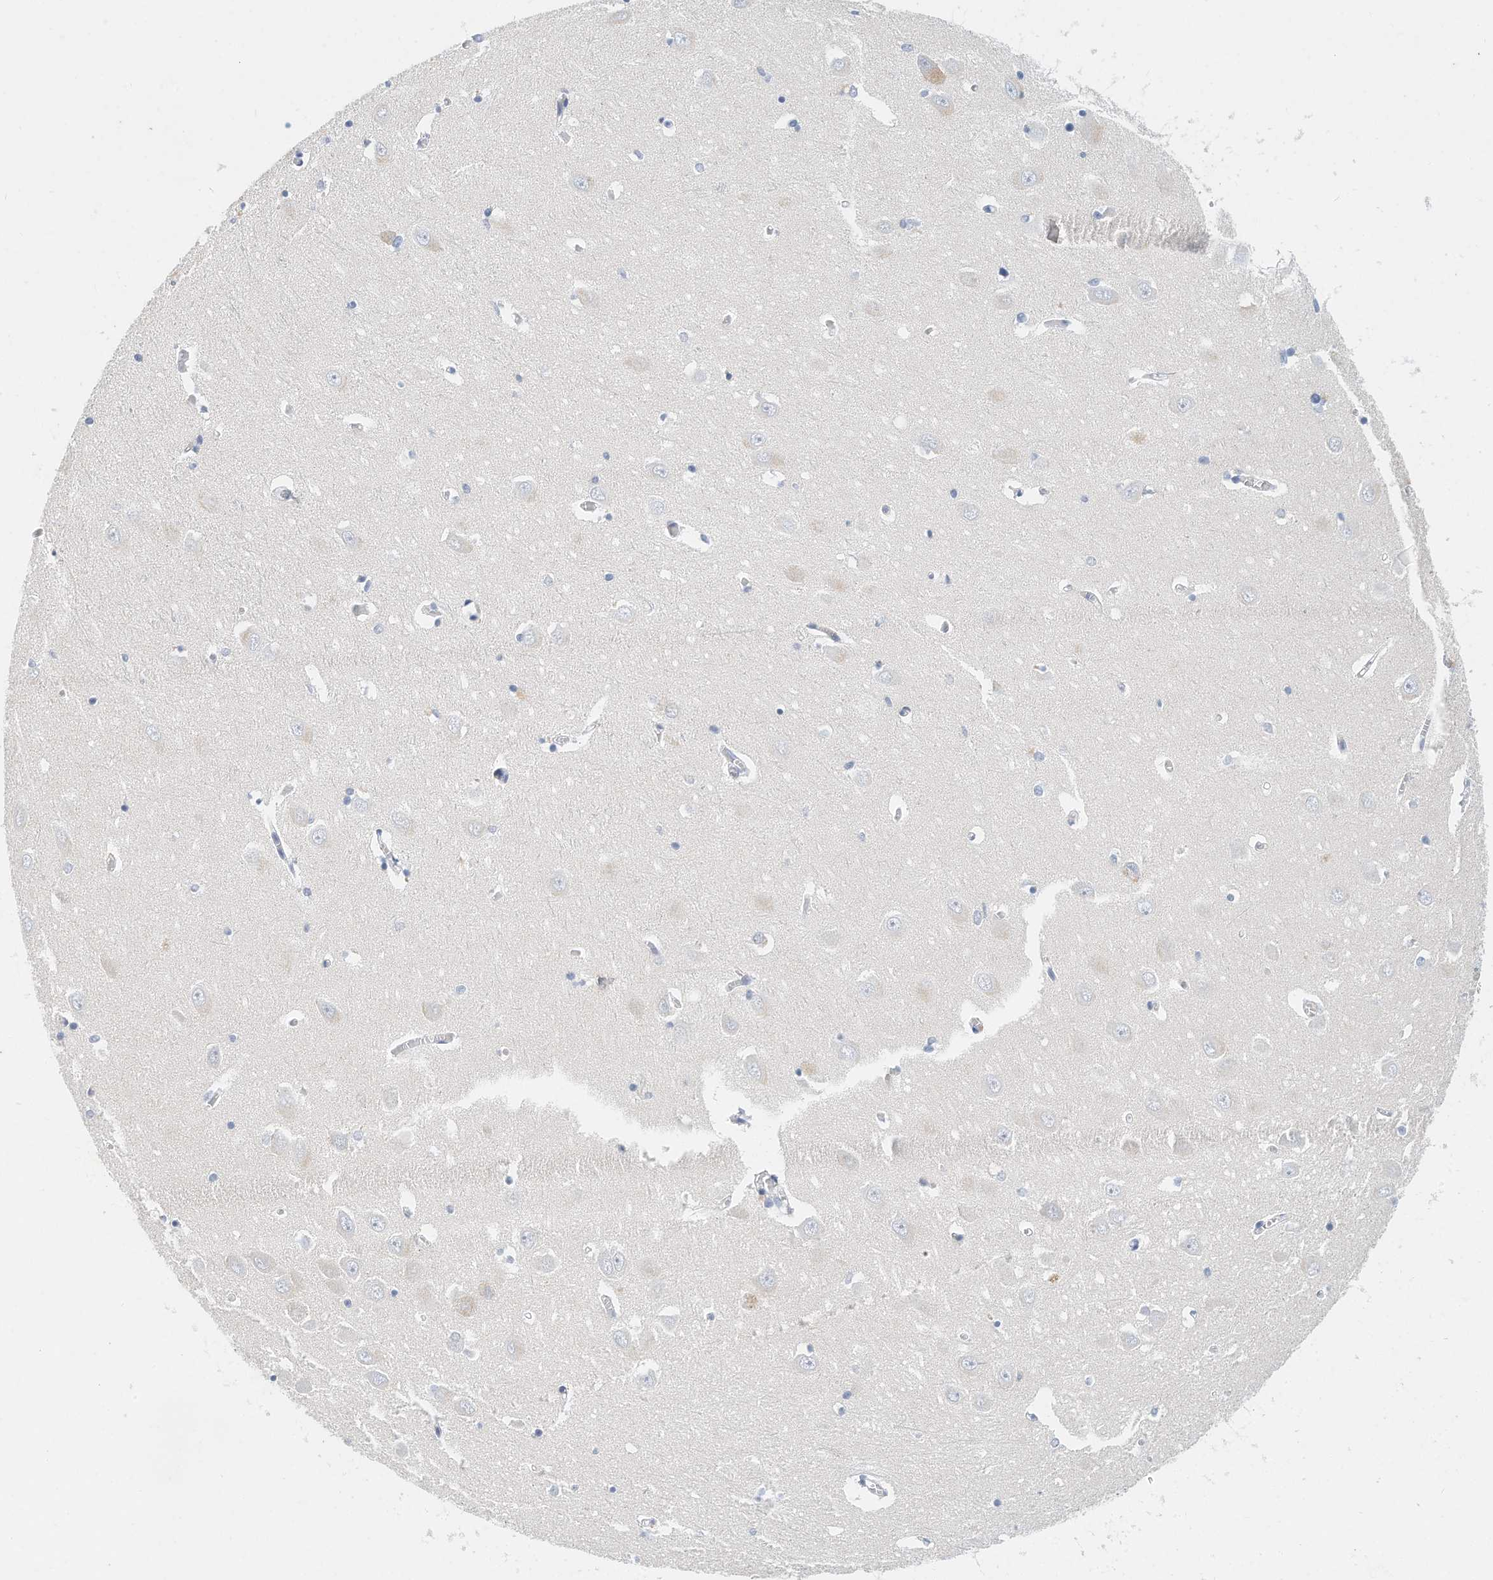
{"staining": {"intensity": "negative", "quantity": "none", "location": "none"}, "tissue": "hippocampus", "cell_type": "Glial cells", "image_type": "normal", "snomed": [{"axis": "morphology", "description": "Normal tissue, NOS"}, {"axis": "topography", "description": "Hippocampus"}], "caption": "Immunohistochemical staining of normal hippocampus shows no significant staining in glial cells.", "gene": "MICAL1", "patient": {"sex": "male", "age": 70}}